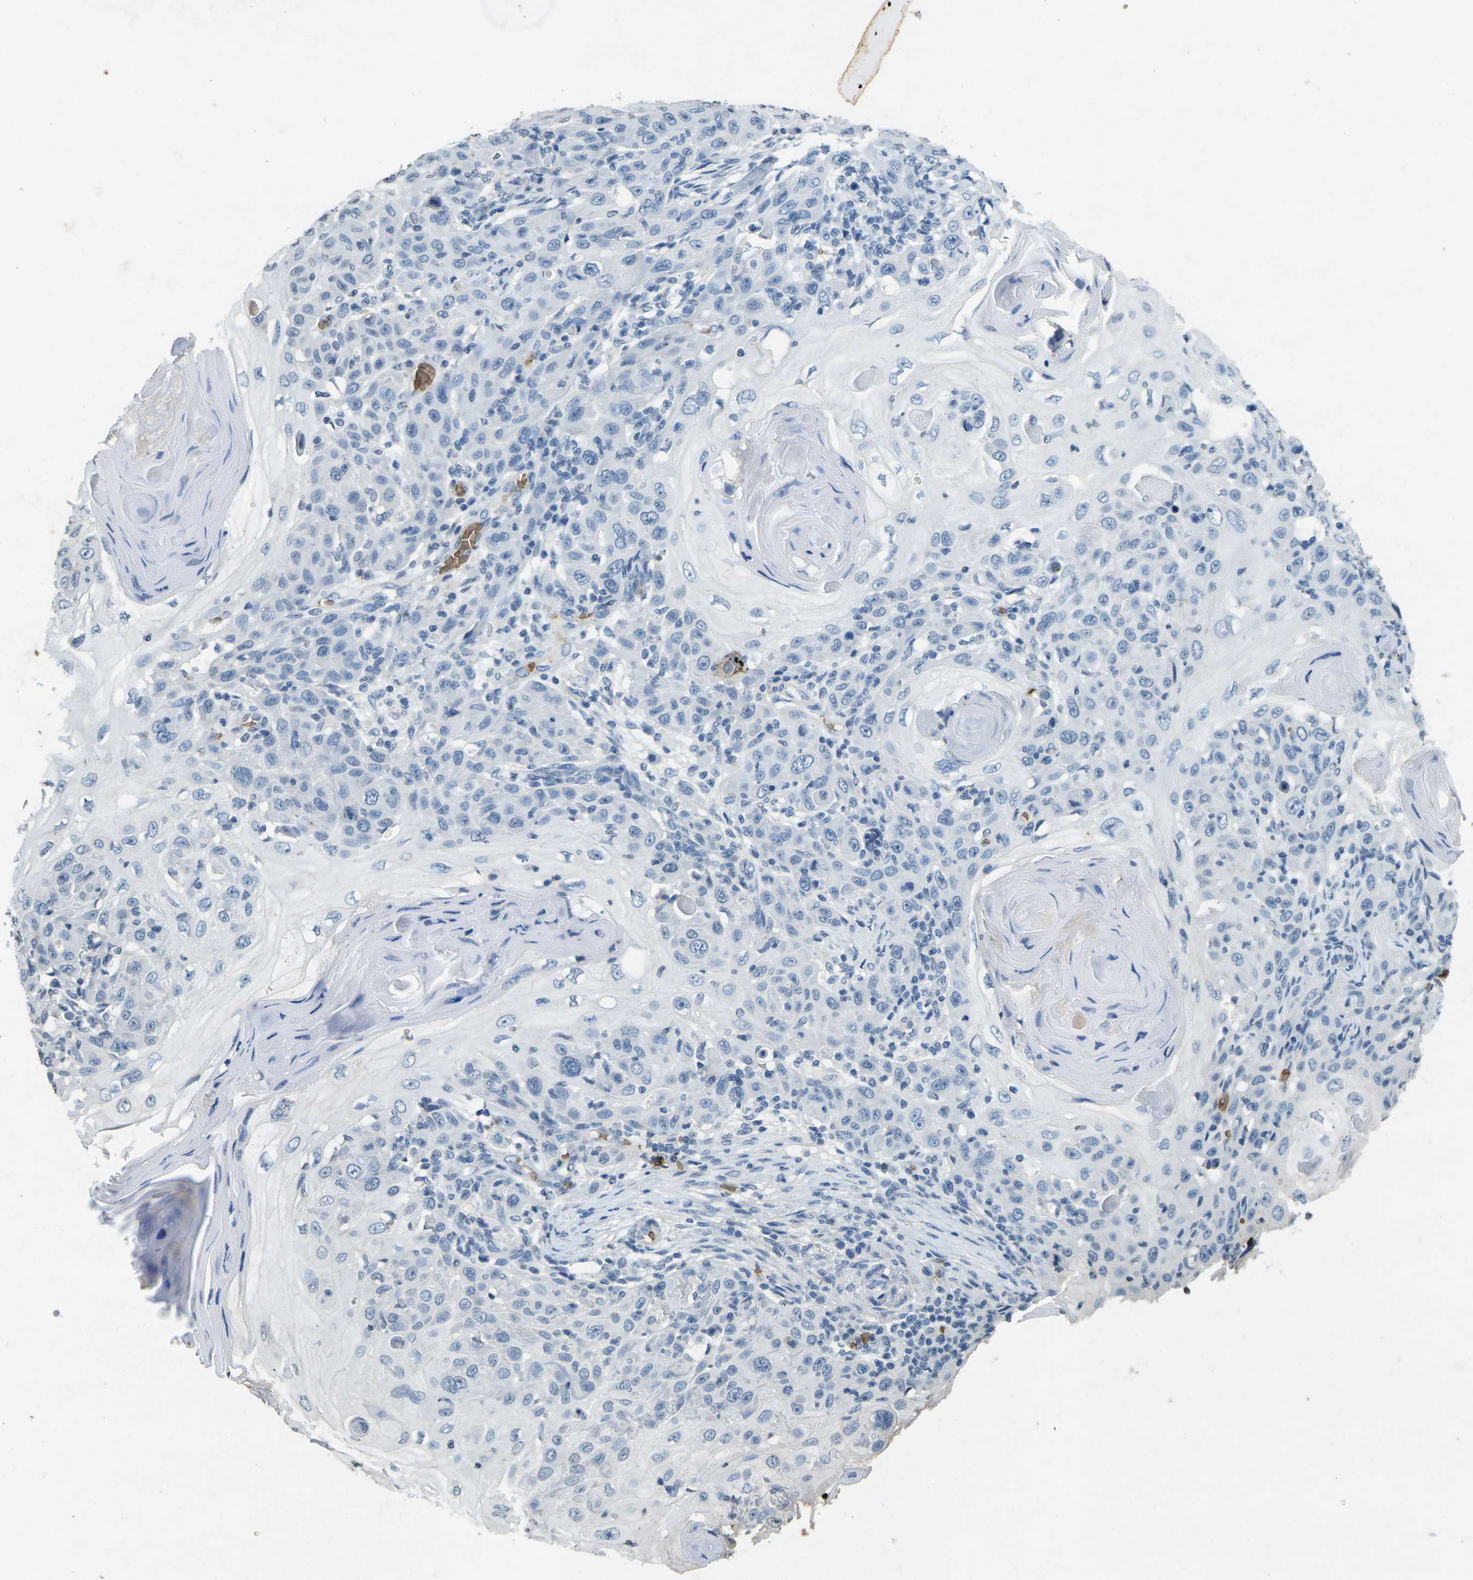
{"staining": {"intensity": "negative", "quantity": "none", "location": "none"}, "tissue": "skin cancer", "cell_type": "Tumor cells", "image_type": "cancer", "snomed": [{"axis": "morphology", "description": "Squamous cell carcinoma, NOS"}, {"axis": "topography", "description": "Skin"}], "caption": "Micrograph shows no protein expression in tumor cells of skin cancer tissue.", "gene": "HBB", "patient": {"sex": "female", "age": 88}}